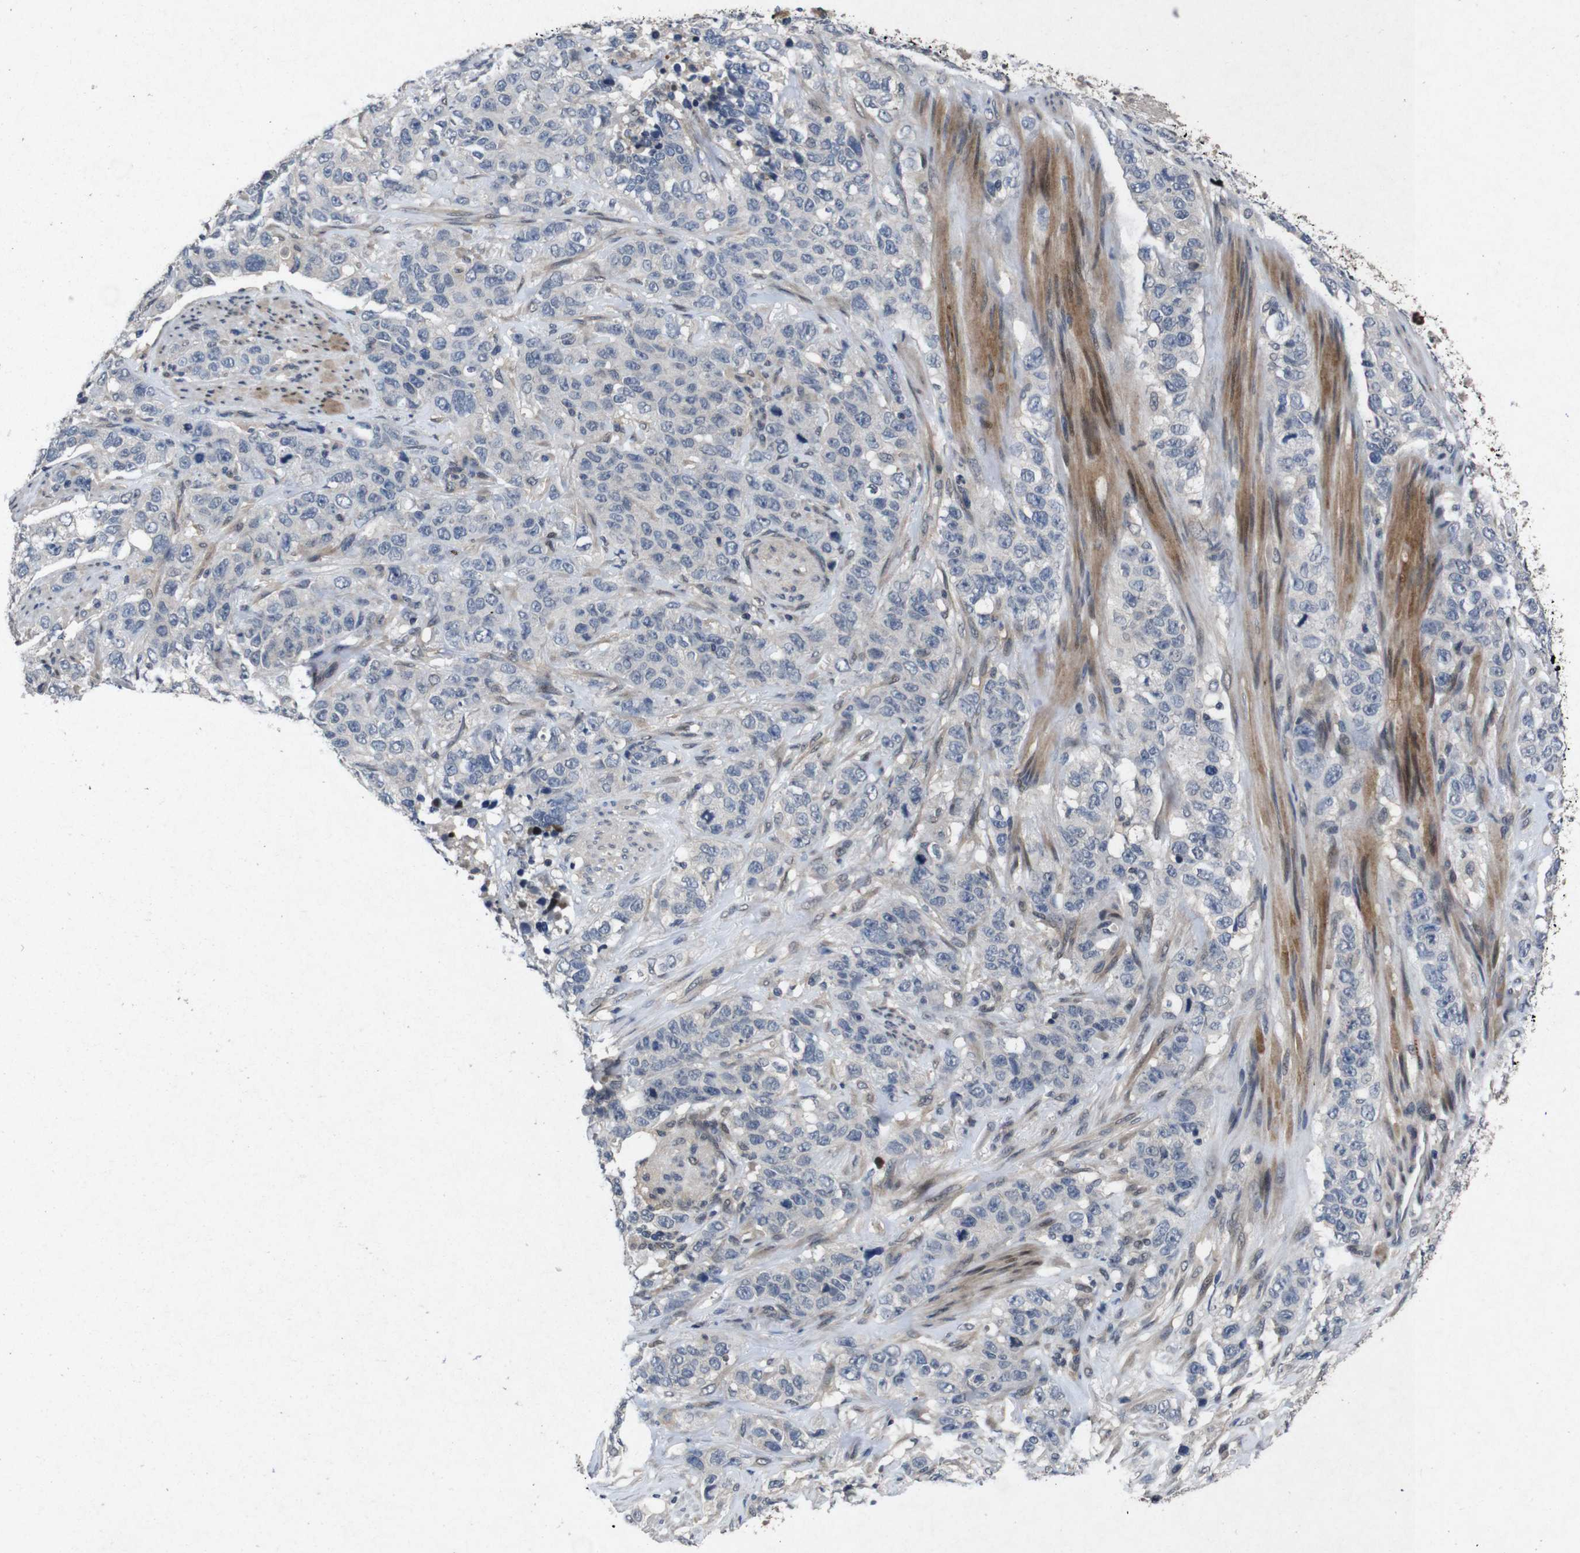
{"staining": {"intensity": "negative", "quantity": "none", "location": "none"}, "tissue": "stomach cancer", "cell_type": "Tumor cells", "image_type": "cancer", "snomed": [{"axis": "morphology", "description": "Adenocarcinoma, NOS"}, {"axis": "topography", "description": "Stomach"}], "caption": "The photomicrograph reveals no staining of tumor cells in stomach cancer. (DAB (3,3'-diaminobenzidine) immunohistochemistry (IHC) with hematoxylin counter stain).", "gene": "AKT3", "patient": {"sex": "male", "age": 48}}